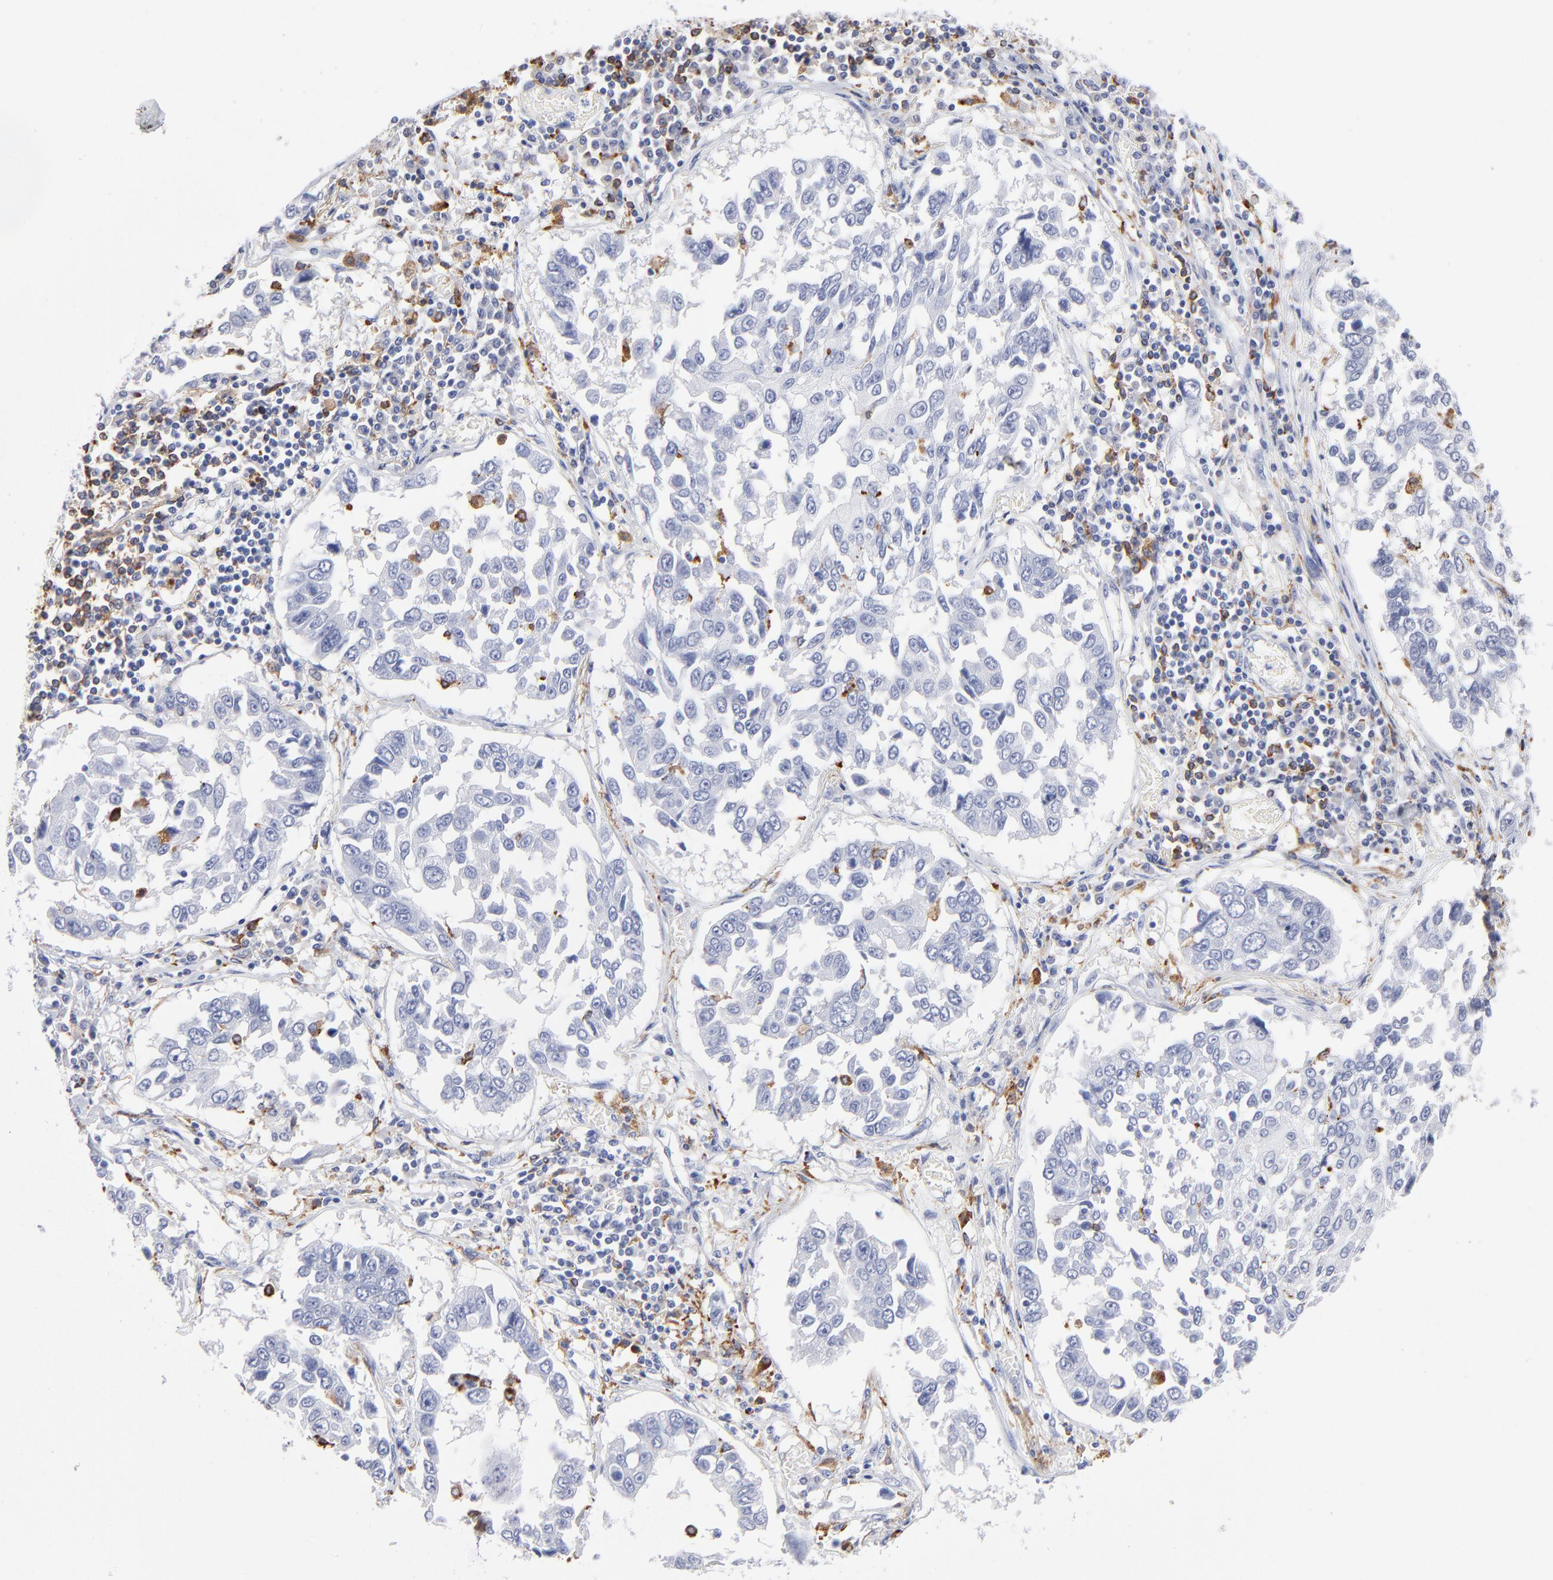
{"staining": {"intensity": "negative", "quantity": "none", "location": "none"}, "tissue": "lung cancer", "cell_type": "Tumor cells", "image_type": "cancer", "snomed": [{"axis": "morphology", "description": "Squamous cell carcinoma, NOS"}, {"axis": "topography", "description": "Lung"}], "caption": "Immunohistochemistry (IHC) micrograph of neoplastic tissue: lung cancer stained with DAB exhibits no significant protein expression in tumor cells. The staining is performed using DAB (3,3'-diaminobenzidine) brown chromogen with nuclei counter-stained in using hematoxylin.", "gene": "CD180", "patient": {"sex": "male", "age": 71}}